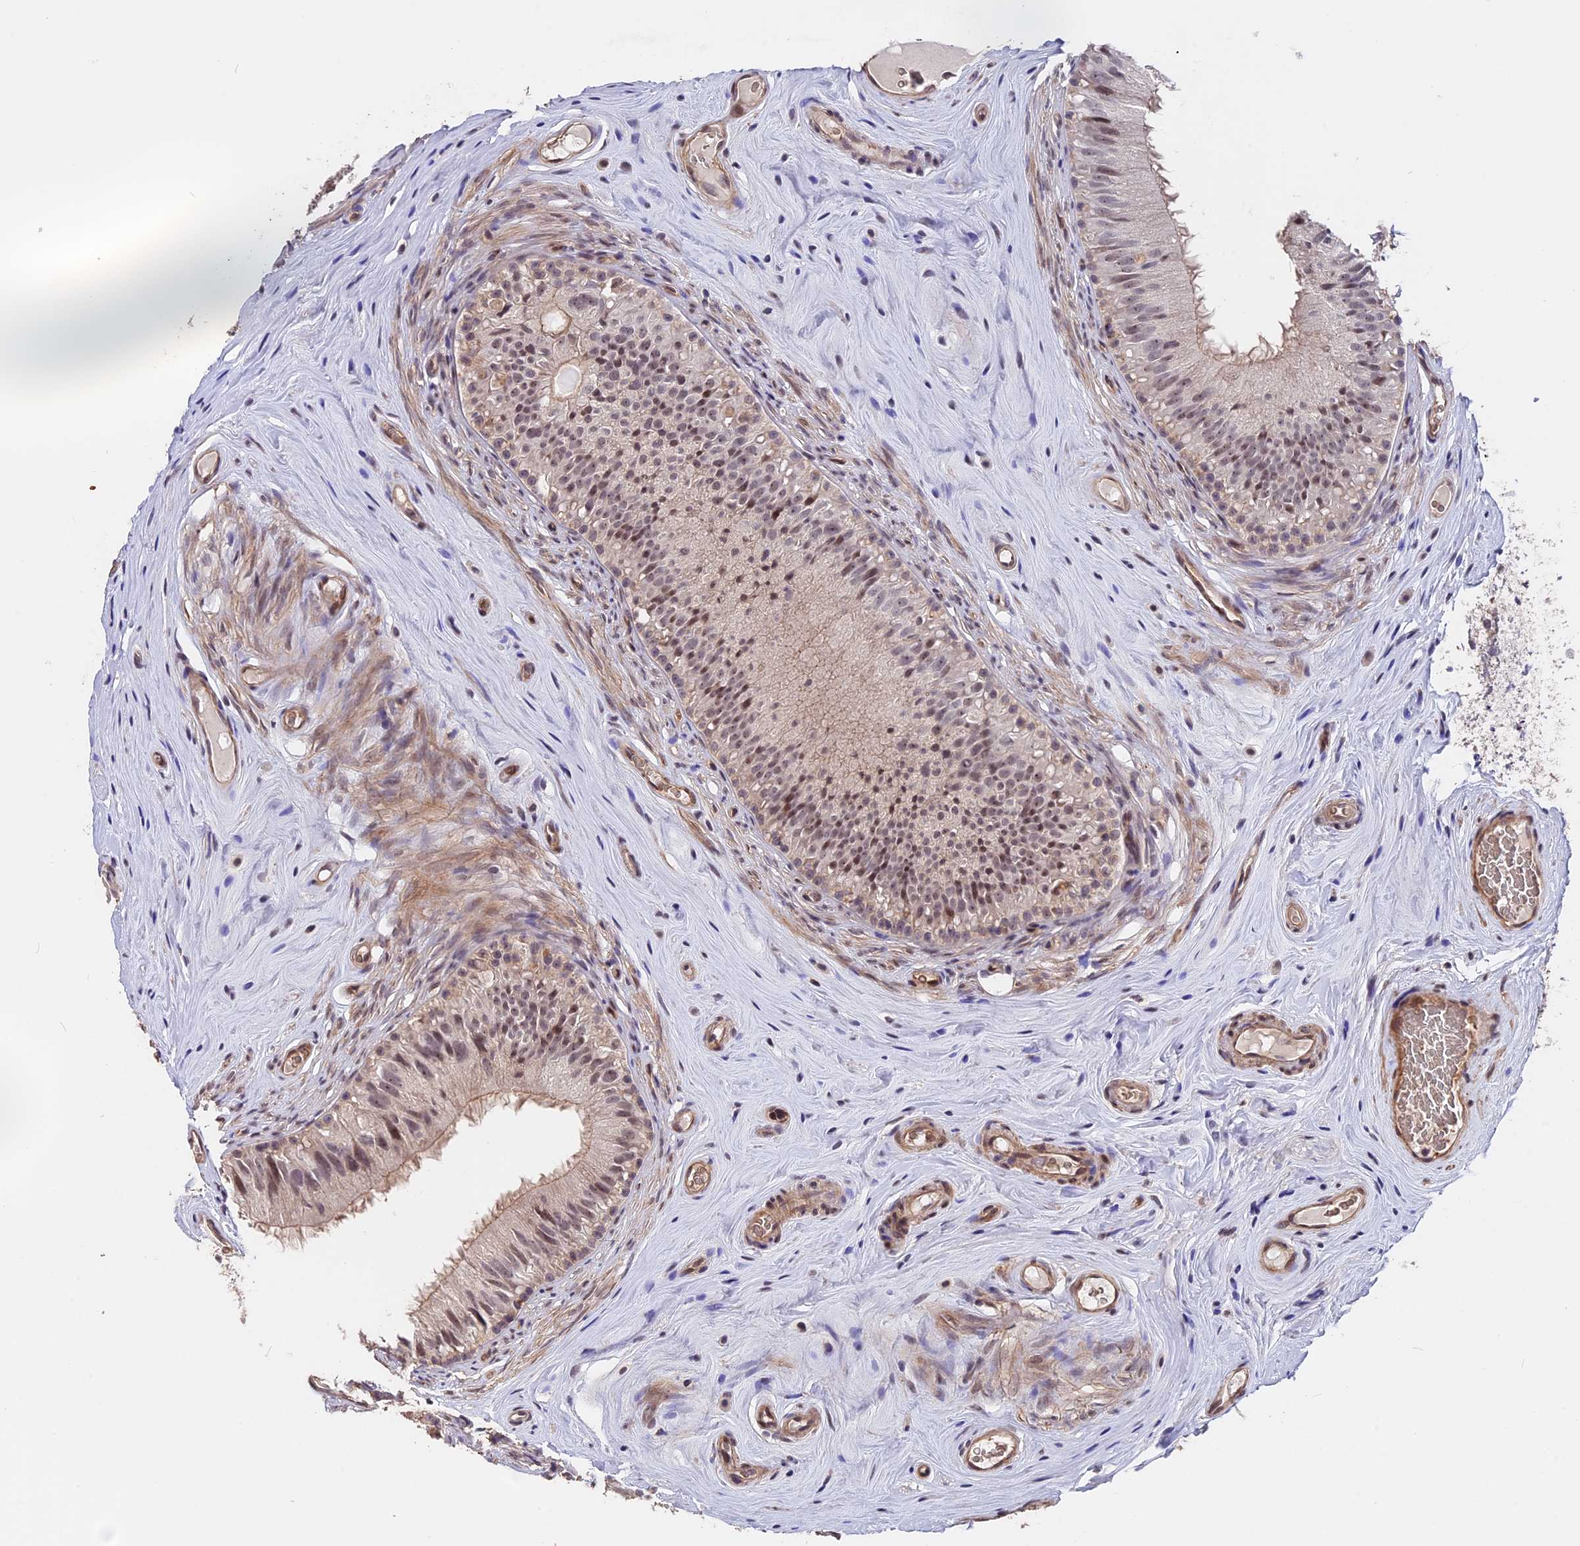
{"staining": {"intensity": "weak", "quantity": "<25%", "location": "nuclear"}, "tissue": "epididymis", "cell_type": "Glandular cells", "image_type": "normal", "snomed": [{"axis": "morphology", "description": "Normal tissue, NOS"}, {"axis": "topography", "description": "Epididymis"}], "caption": "Glandular cells show no significant protein positivity in normal epididymis.", "gene": "ZC3H10", "patient": {"sex": "male", "age": 45}}